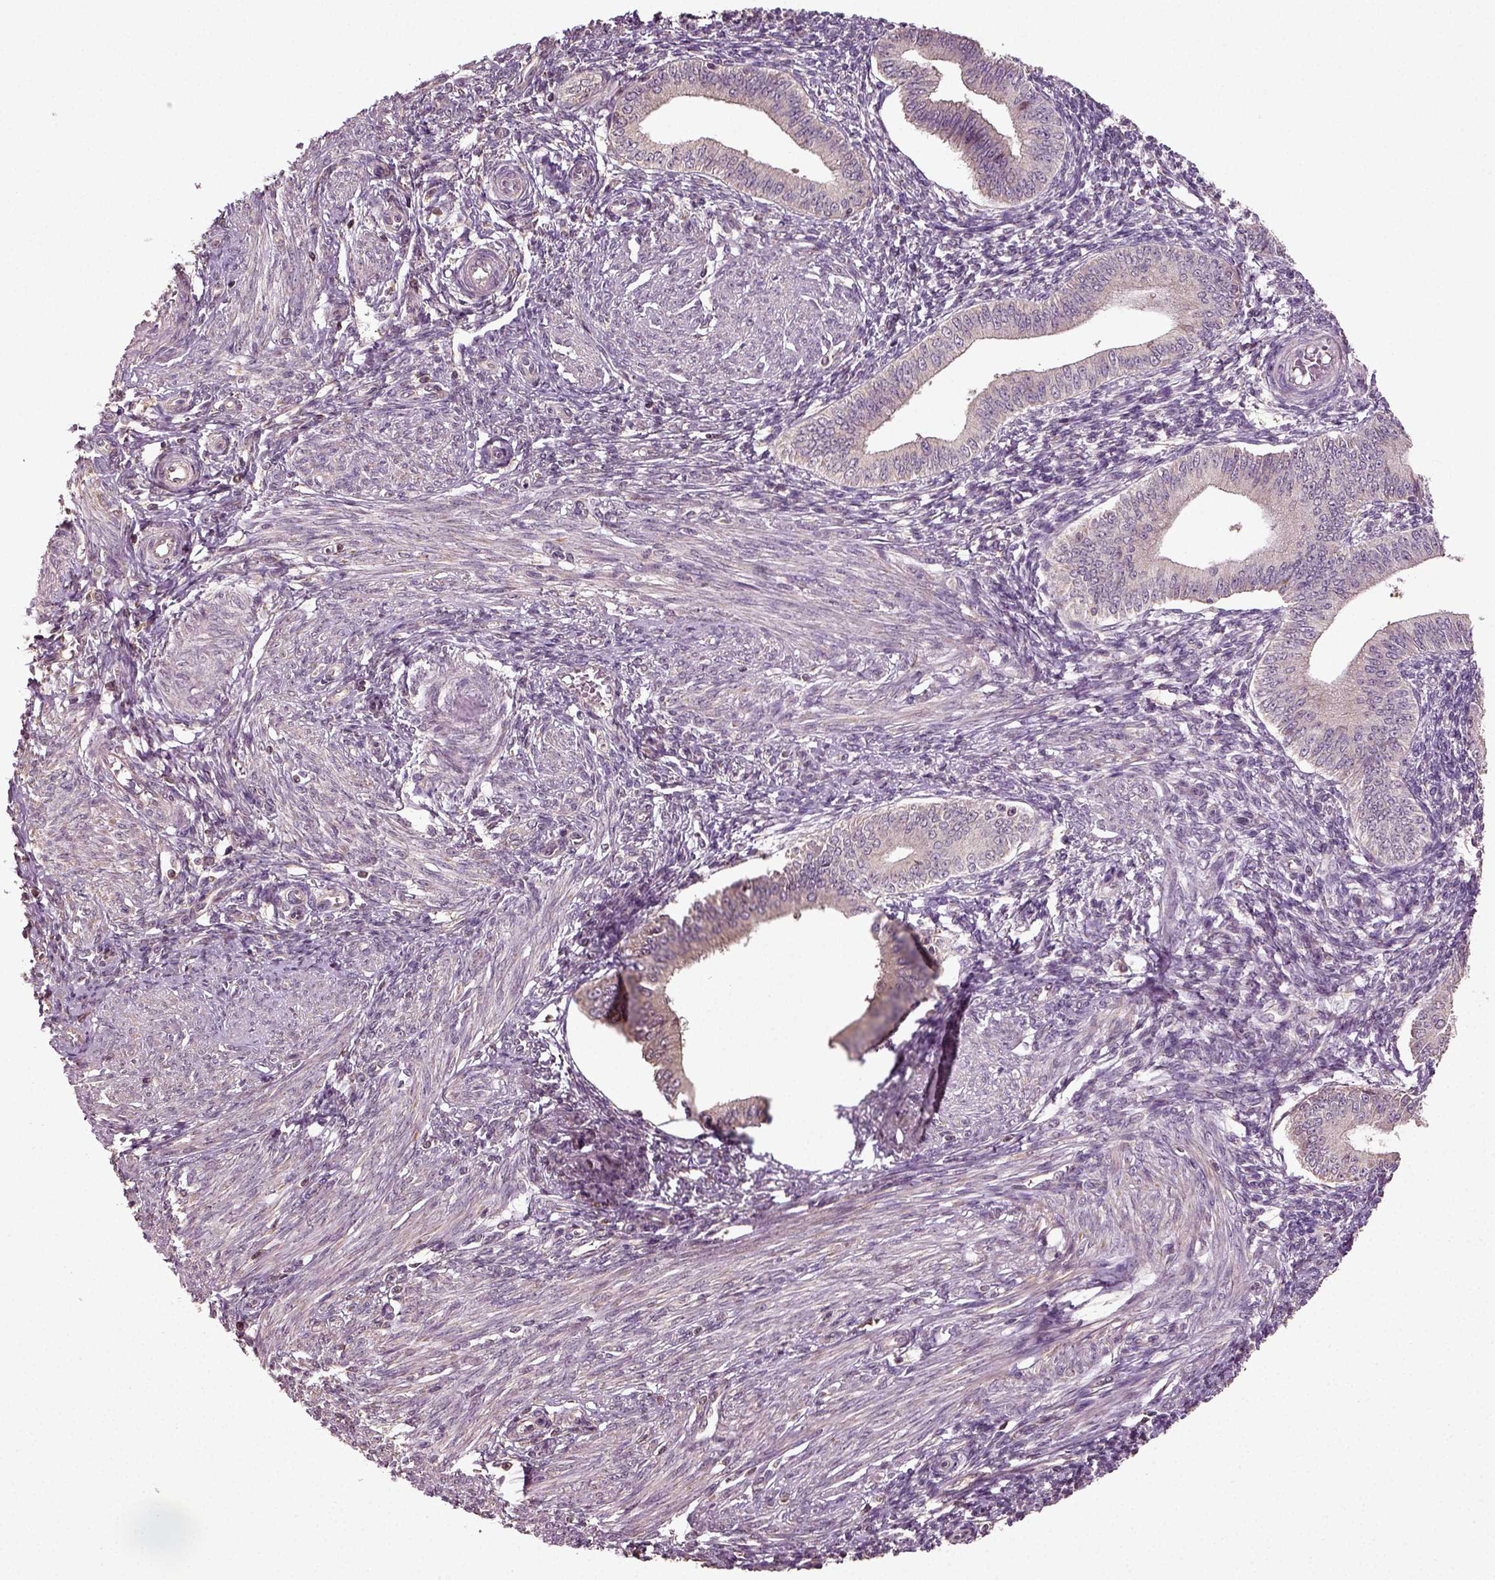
{"staining": {"intensity": "negative", "quantity": "none", "location": "none"}, "tissue": "endometrium", "cell_type": "Cells in endometrial stroma", "image_type": "normal", "snomed": [{"axis": "morphology", "description": "Normal tissue, NOS"}, {"axis": "topography", "description": "Endometrium"}], "caption": "High power microscopy image of an IHC photomicrograph of unremarkable endometrium, revealing no significant positivity in cells in endometrial stroma.", "gene": "ERV3", "patient": {"sex": "female", "age": 42}}